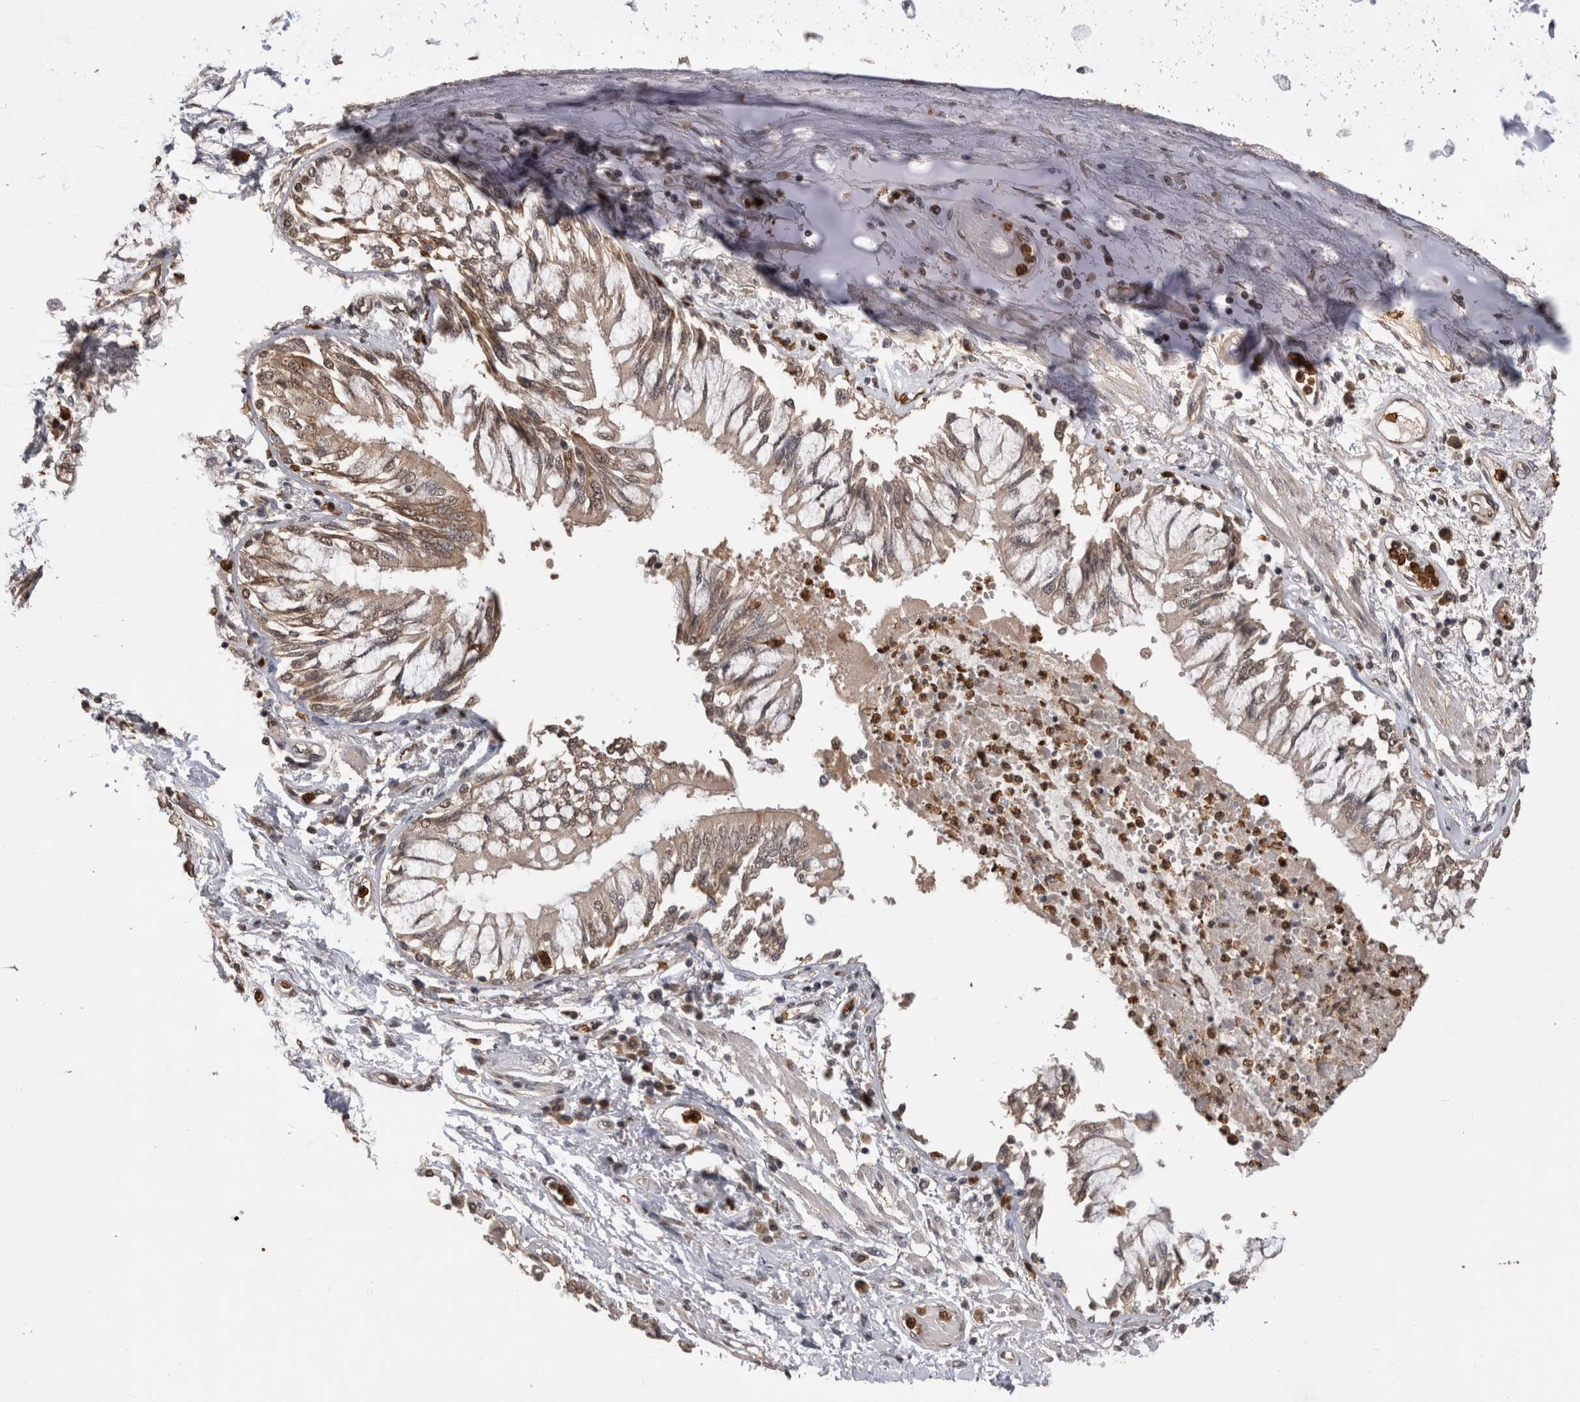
{"staining": {"intensity": "weak", "quantity": ">75%", "location": "cytoplasmic/membranous"}, "tissue": "bronchus", "cell_type": "Respiratory epithelial cells", "image_type": "normal", "snomed": [{"axis": "morphology", "description": "Normal tissue, NOS"}, {"axis": "topography", "description": "Cartilage tissue"}, {"axis": "topography", "description": "Bronchus"}, {"axis": "topography", "description": "Lung"}], "caption": "Brown immunohistochemical staining in unremarkable human bronchus displays weak cytoplasmic/membranous staining in approximately >75% of respiratory epithelial cells.", "gene": "PAK4", "patient": {"sex": "female", "age": 49}}